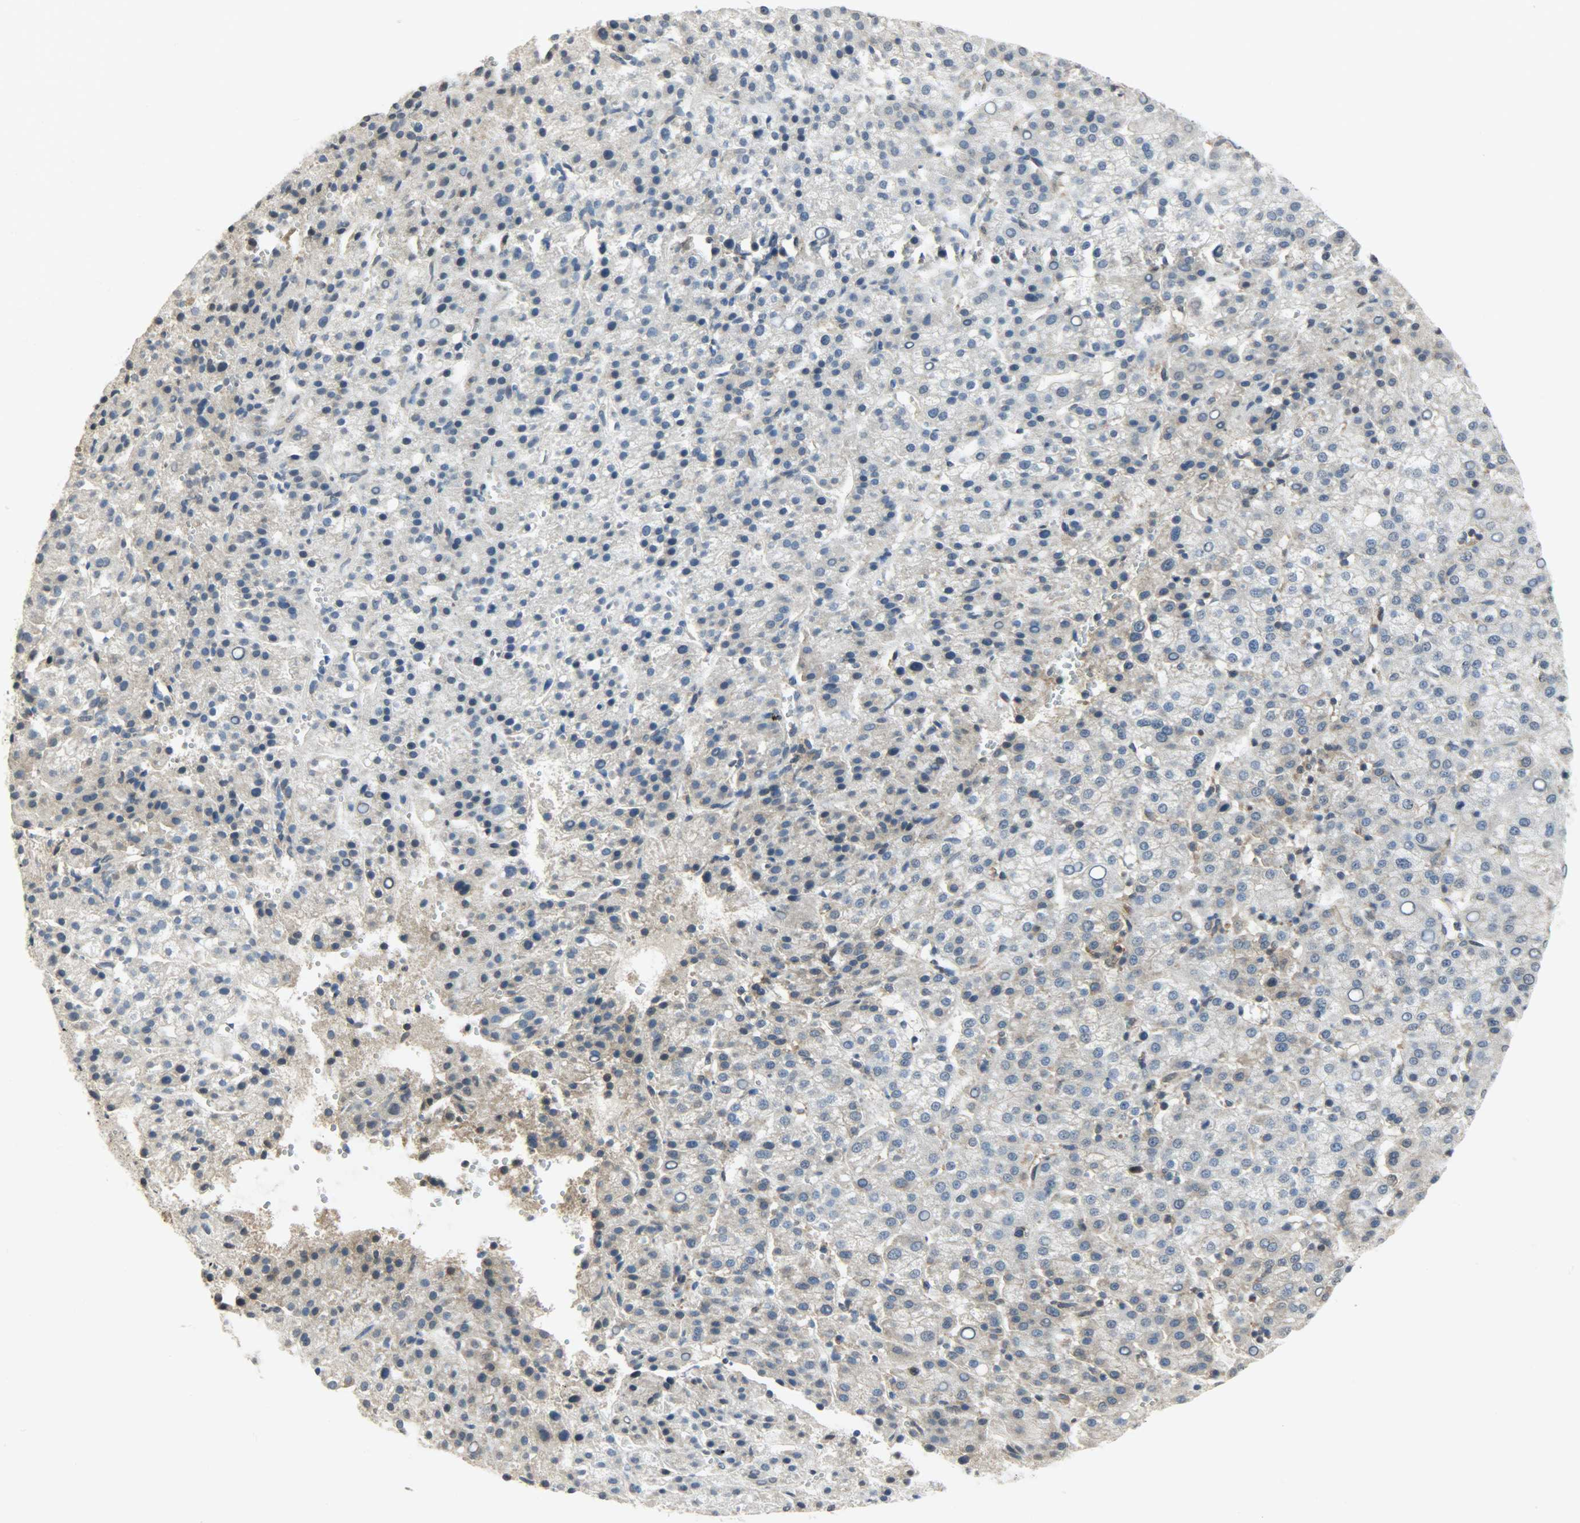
{"staining": {"intensity": "weak", "quantity": "25%-75%", "location": "cytoplasmic/membranous"}, "tissue": "liver cancer", "cell_type": "Tumor cells", "image_type": "cancer", "snomed": [{"axis": "morphology", "description": "Carcinoma, Hepatocellular, NOS"}, {"axis": "topography", "description": "Liver"}], "caption": "The image reveals immunohistochemical staining of liver cancer. There is weak cytoplasmic/membranous positivity is seen in approximately 25%-75% of tumor cells.", "gene": "TRIM21", "patient": {"sex": "female", "age": 58}}